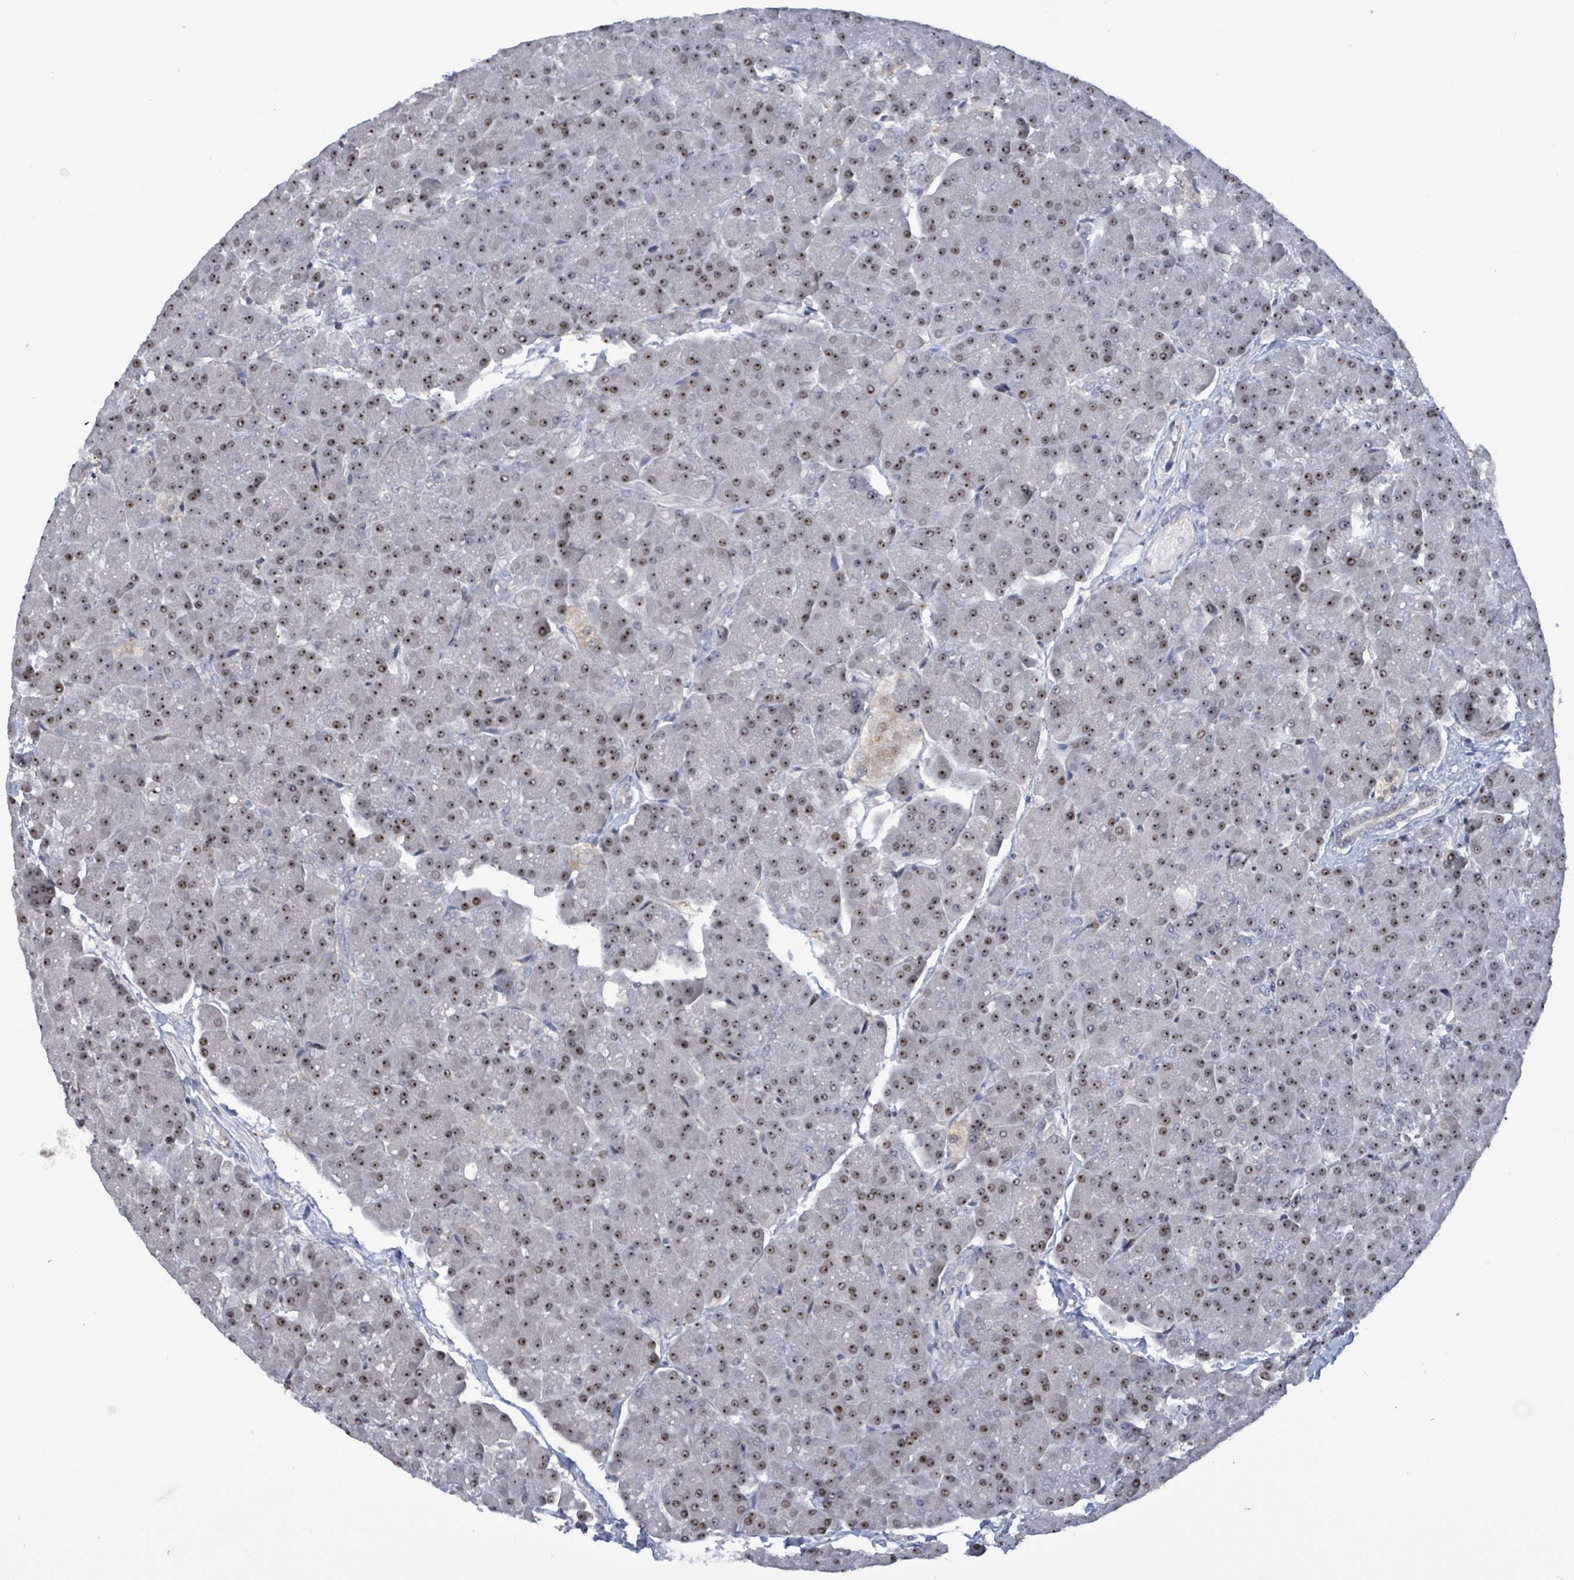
{"staining": {"intensity": "moderate", "quantity": ">75%", "location": "nuclear"}, "tissue": "pancreas", "cell_type": "Exocrine glandular cells", "image_type": "normal", "snomed": [{"axis": "morphology", "description": "Normal tissue, NOS"}, {"axis": "topography", "description": "Pancreas"}, {"axis": "topography", "description": "Peripheral nerve tissue"}], "caption": "DAB (3,3'-diaminobenzidine) immunohistochemical staining of unremarkable human pancreas exhibits moderate nuclear protein positivity in approximately >75% of exocrine glandular cells. (DAB IHC, brown staining for protein, blue staining for nuclei).", "gene": "RRN3", "patient": {"sex": "male", "age": 54}}